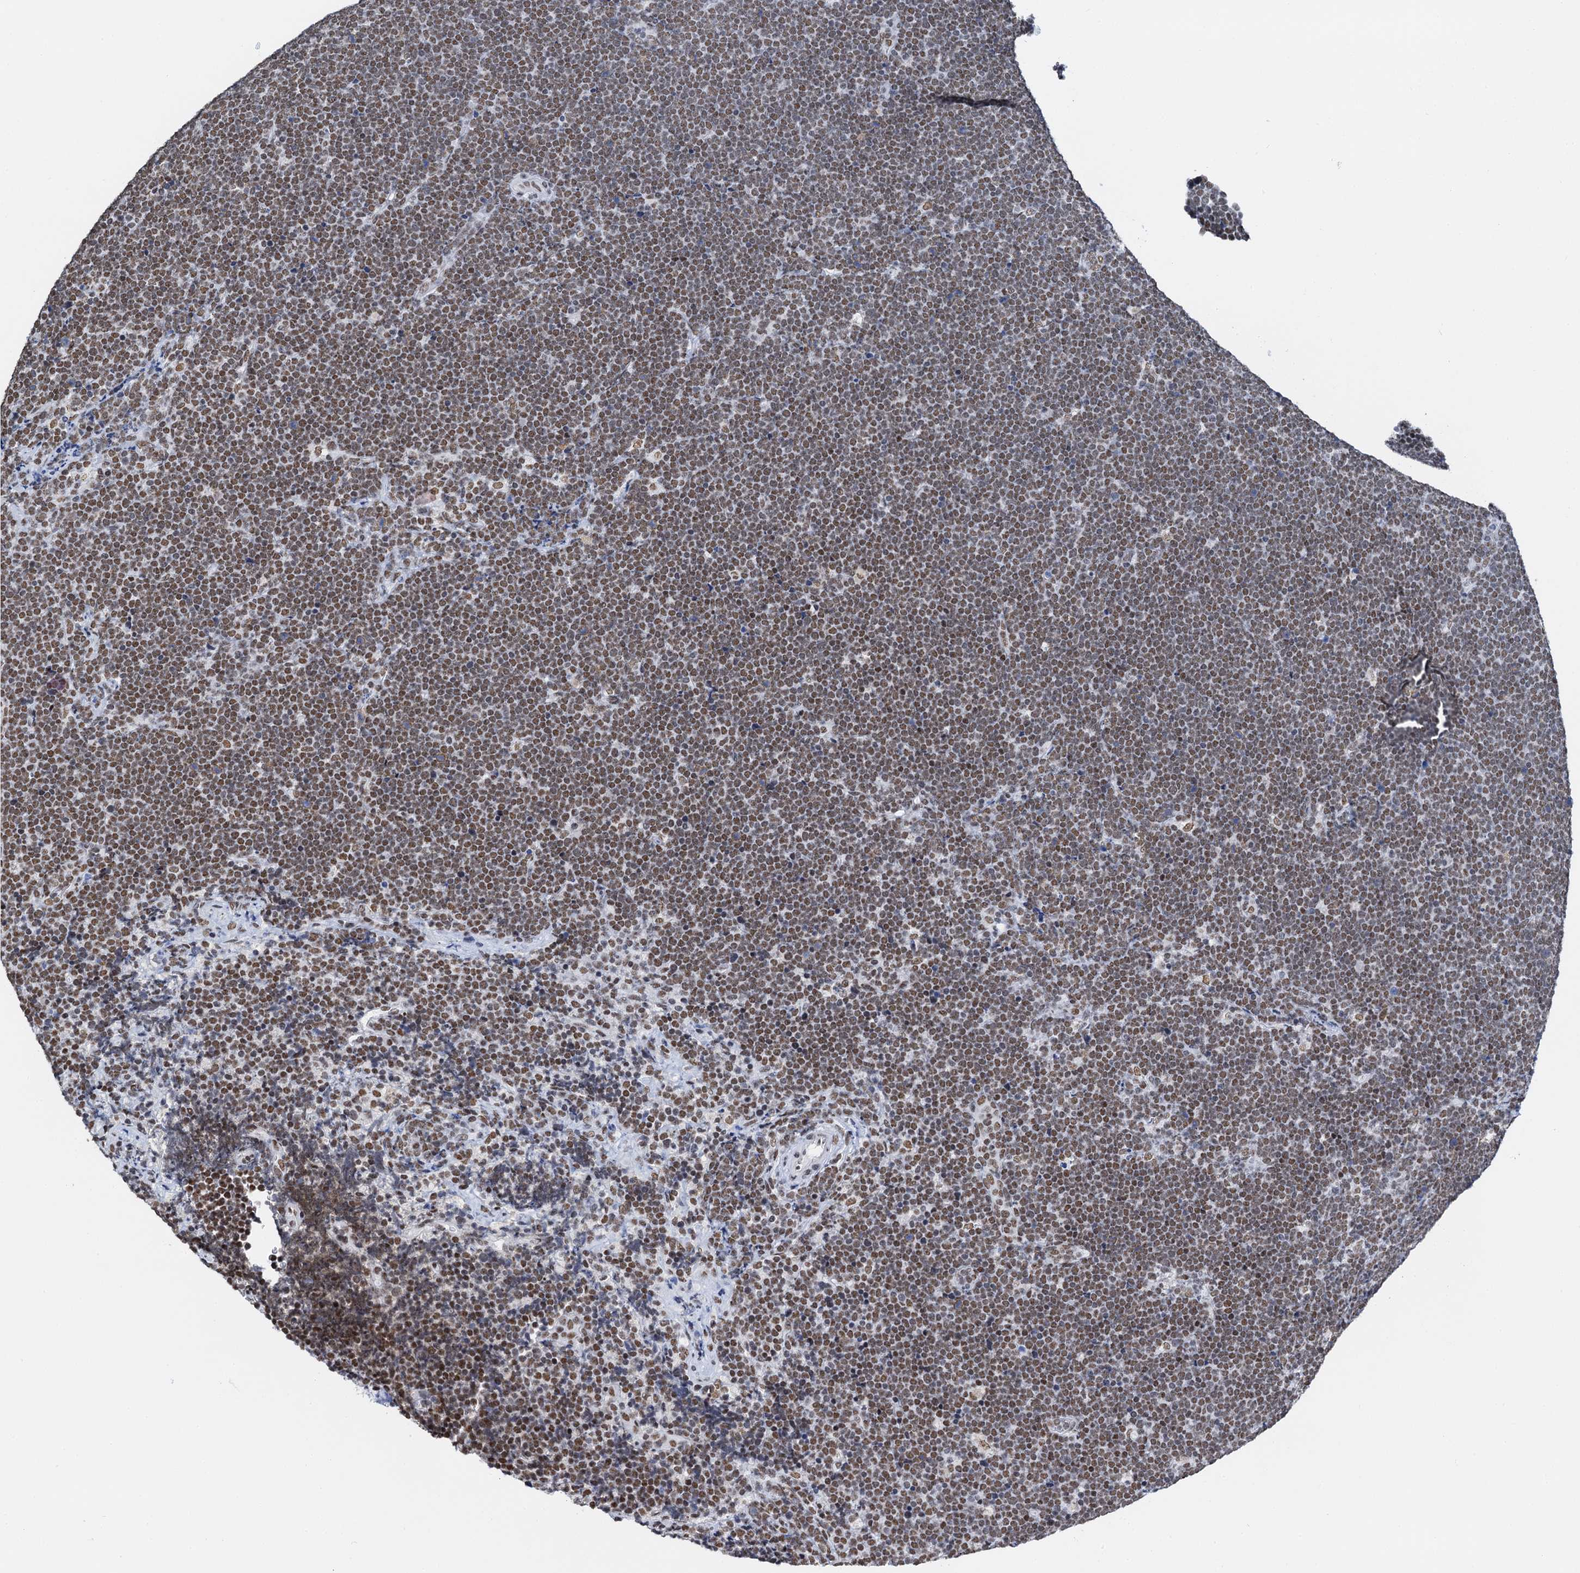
{"staining": {"intensity": "moderate", "quantity": ">75%", "location": "nuclear"}, "tissue": "lymphoma", "cell_type": "Tumor cells", "image_type": "cancer", "snomed": [{"axis": "morphology", "description": "Malignant lymphoma, non-Hodgkin's type, High grade"}, {"axis": "topography", "description": "Lymph node"}], "caption": "Protein staining of high-grade malignant lymphoma, non-Hodgkin's type tissue demonstrates moderate nuclear expression in approximately >75% of tumor cells.", "gene": "SLTM", "patient": {"sex": "male", "age": 13}}